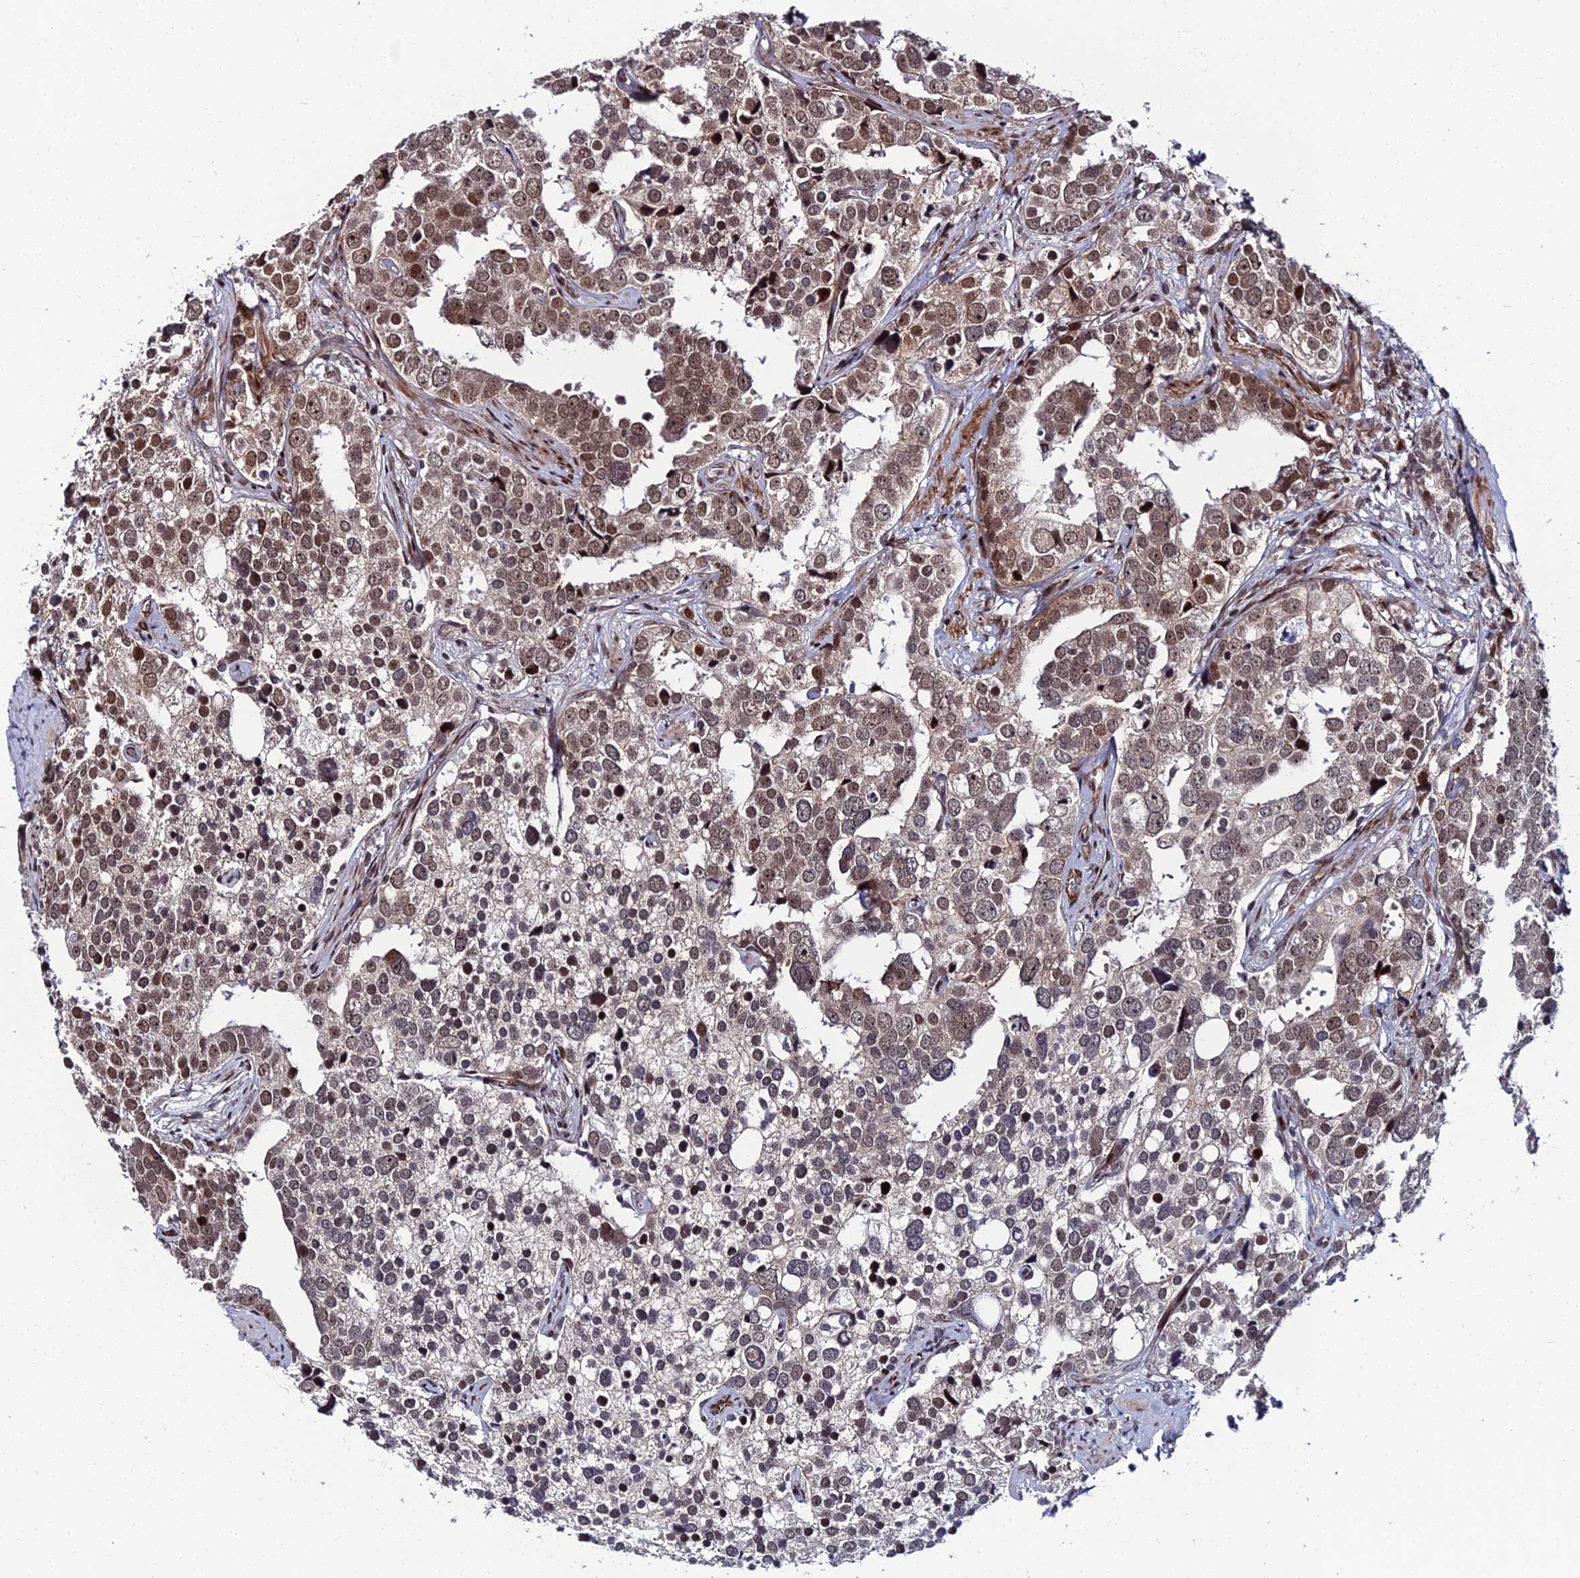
{"staining": {"intensity": "moderate", "quantity": "25%-75%", "location": "cytoplasmic/membranous,nuclear"}, "tissue": "prostate cancer", "cell_type": "Tumor cells", "image_type": "cancer", "snomed": [{"axis": "morphology", "description": "Adenocarcinoma, High grade"}, {"axis": "topography", "description": "Prostate"}], "caption": "High-power microscopy captured an IHC histopathology image of high-grade adenocarcinoma (prostate), revealing moderate cytoplasmic/membranous and nuclear staining in approximately 25%-75% of tumor cells.", "gene": "ZNF668", "patient": {"sex": "male", "age": 71}}